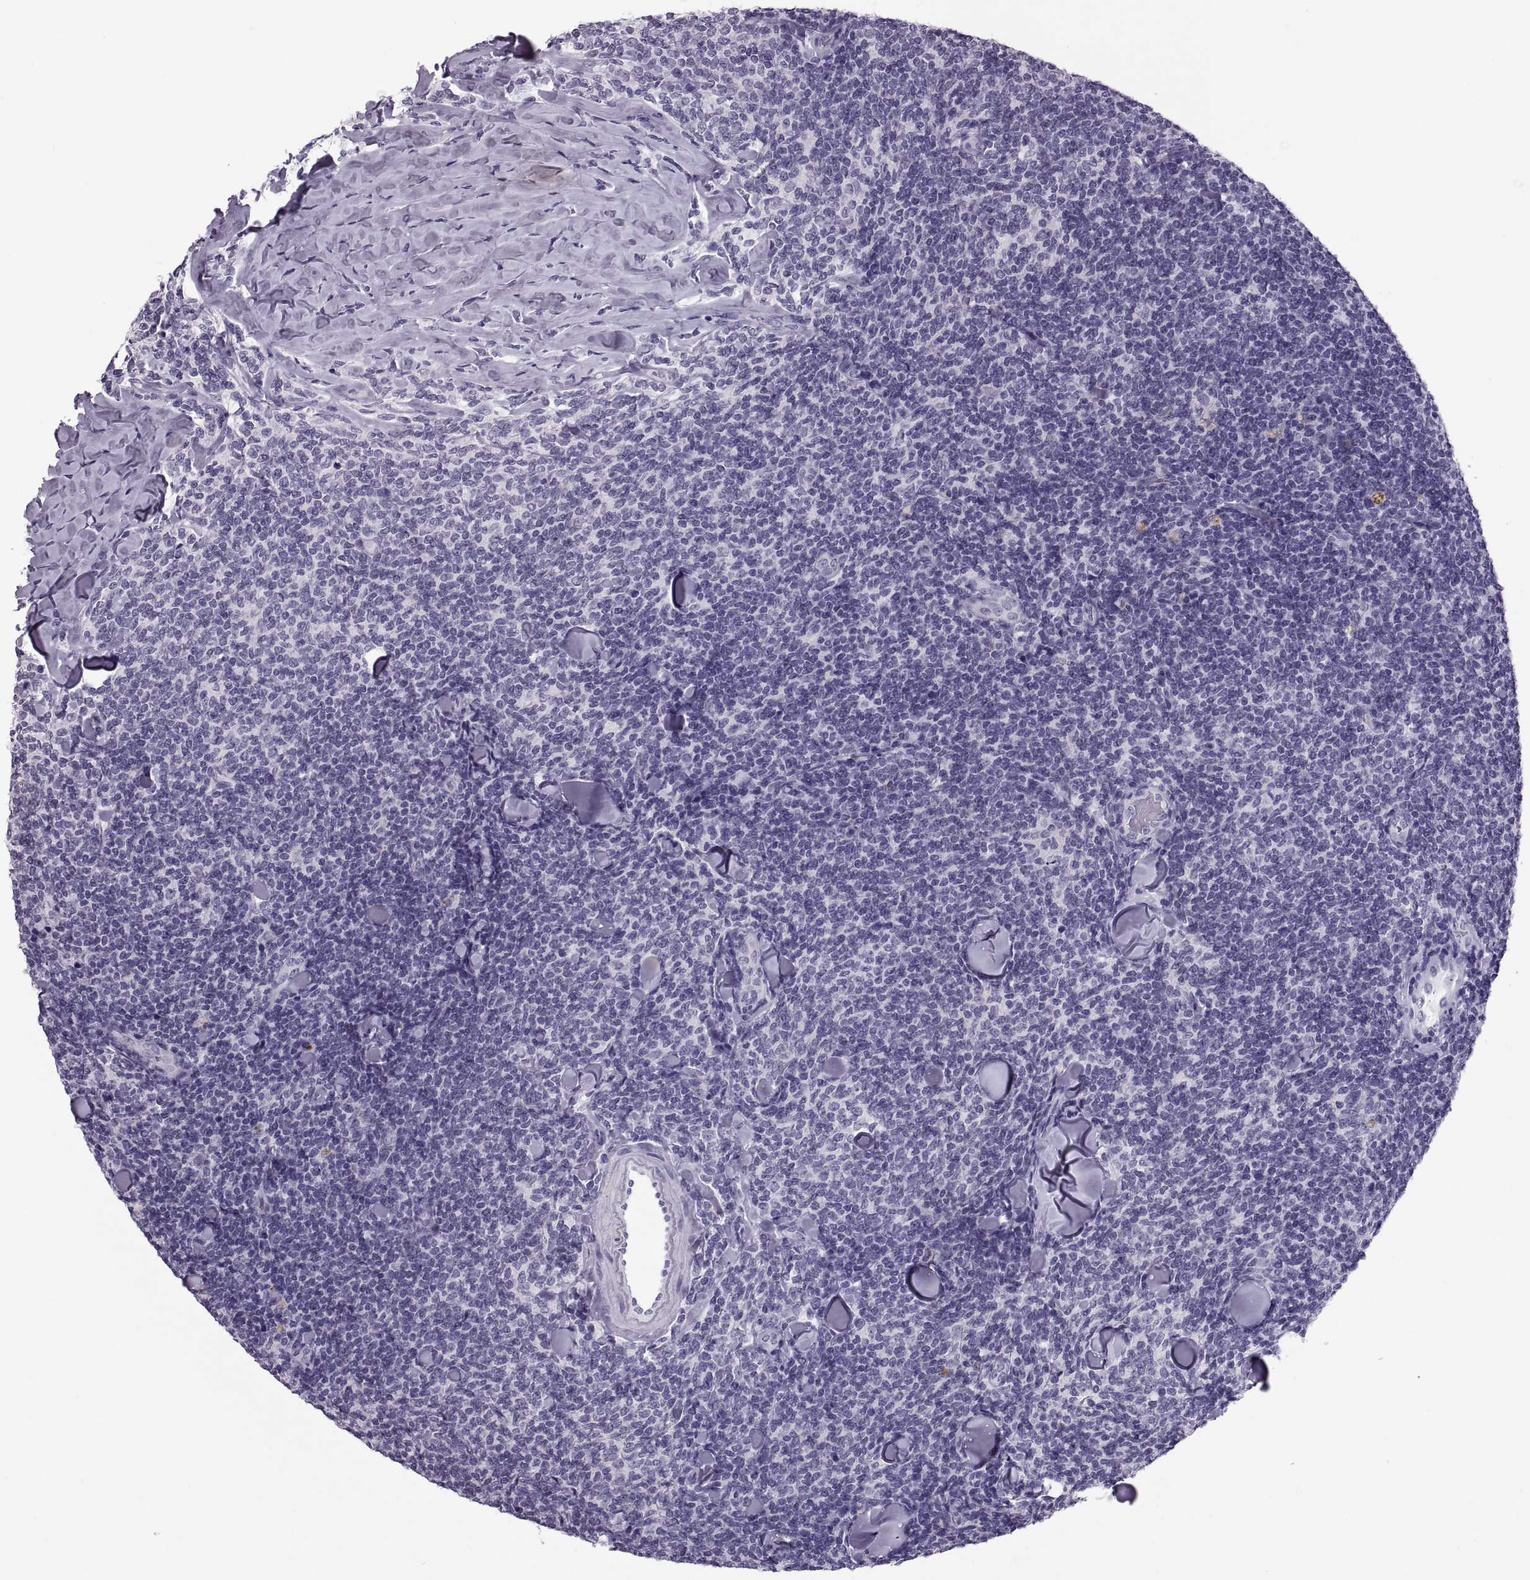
{"staining": {"intensity": "negative", "quantity": "none", "location": "none"}, "tissue": "lymphoma", "cell_type": "Tumor cells", "image_type": "cancer", "snomed": [{"axis": "morphology", "description": "Malignant lymphoma, non-Hodgkin's type, Low grade"}, {"axis": "topography", "description": "Lymph node"}], "caption": "A histopathology image of lymphoma stained for a protein reveals no brown staining in tumor cells.", "gene": "QRICH2", "patient": {"sex": "female", "age": 56}}